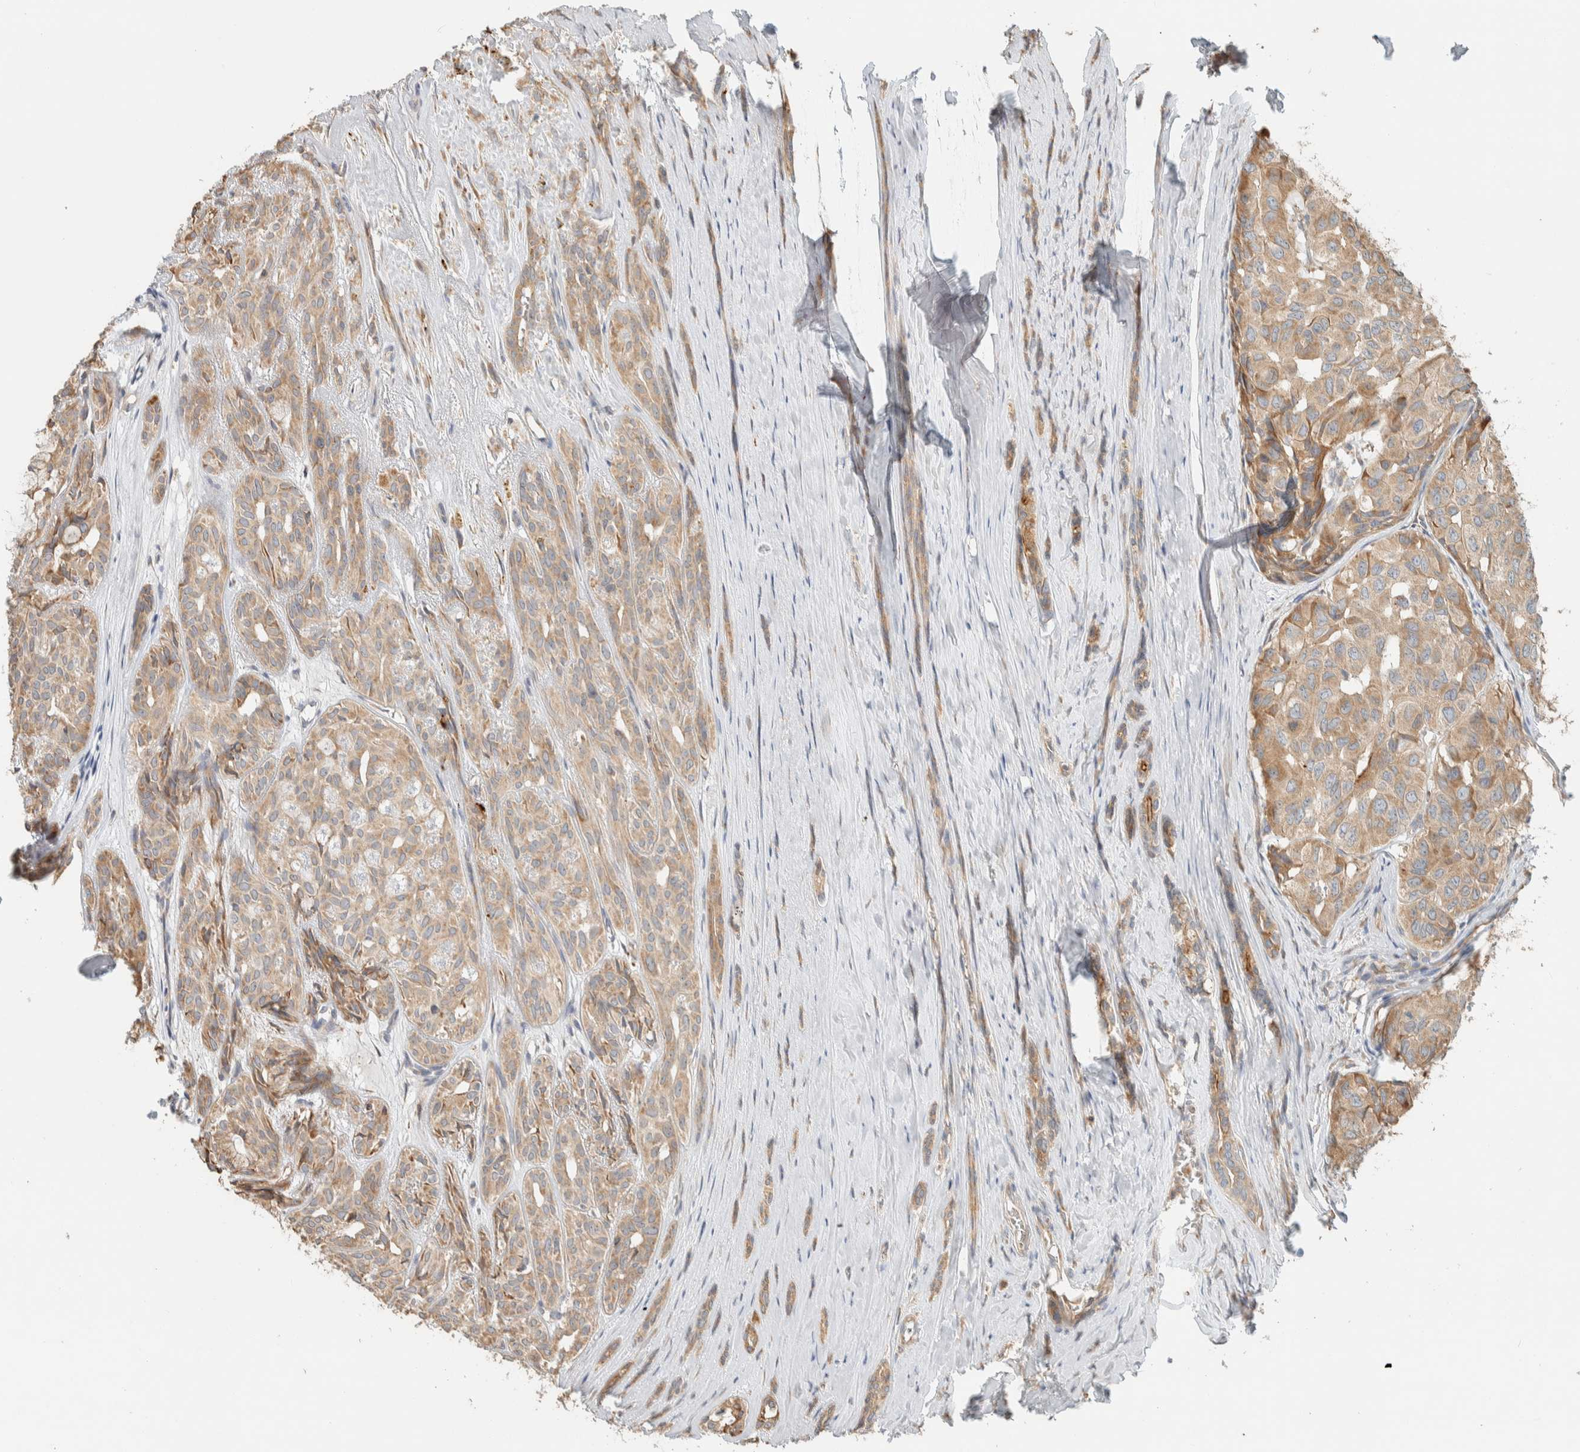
{"staining": {"intensity": "moderate", "quantity": ">75%", "location": "cytoplasmic/membranous"}, "tissue": "head and neck cancer", "cell_type": "Tumor cells", "image_type": "cancer", "snomed": [{"axis": "morphology", "description": "Adenocarcinoma, NOS"}, {"axis": "topography", "description": "Salivary gland, NOS"}, {"axis": "topography", "description": "Head-Neck"}], "caption": "Tumor cells reveal moderate cytoplasmic/membranous positivity in approximately >75% of cells in adenocarcinoma (head and neck).", "gene": "RAB11FIP1", "patient": {"sex": "female", "age": 76}}